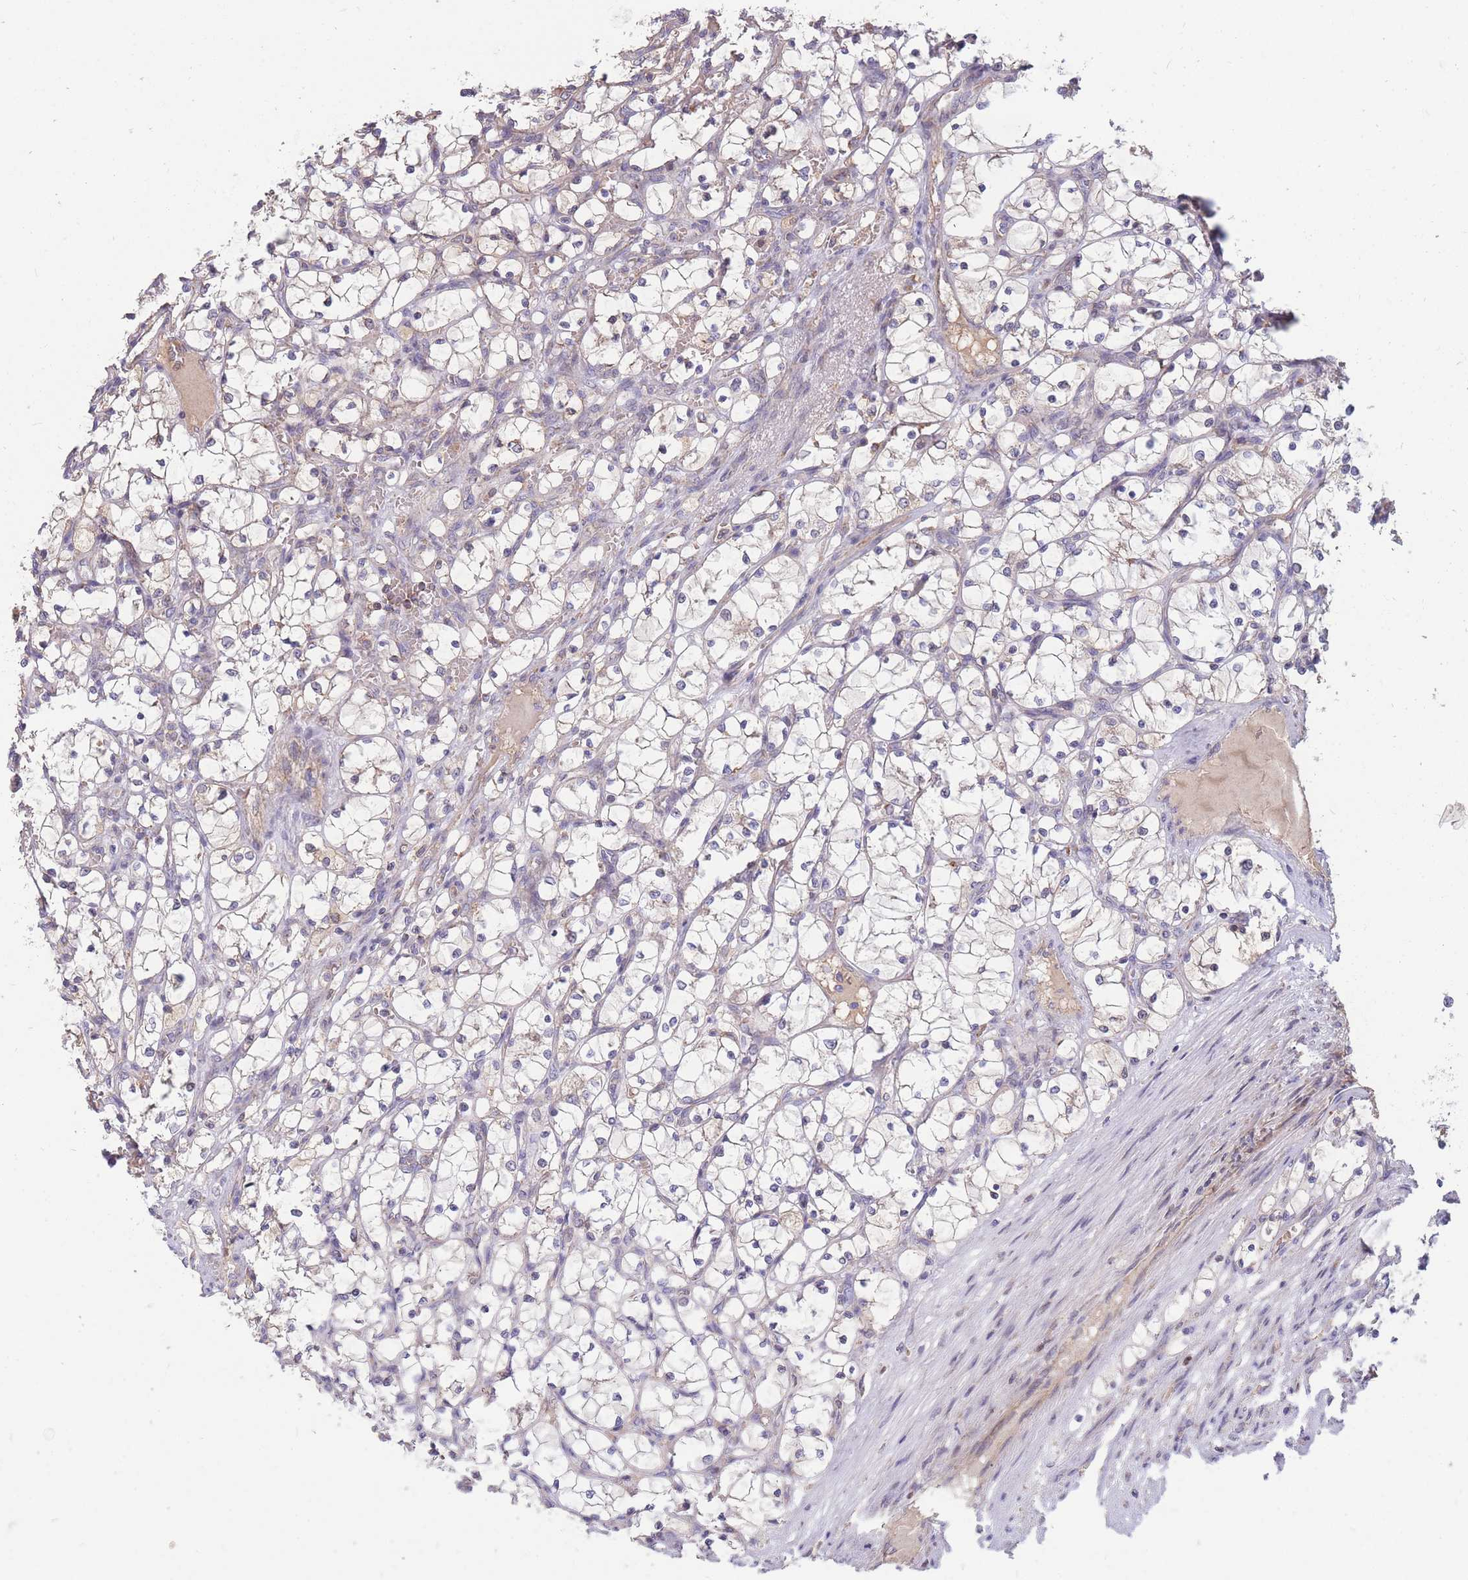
{"staining": {"intensity": "negative", "quantity": "none", "location": "none"}, "tissue": "renal cancer", "cell_type": "Tumor cells", "image_type": "cancer", "snomed": [{"axis": "morphology", "description": "Adenocarcinoma, NOS"}, {"axis": "topography", "description": "Kidney"}], "caption": "Immunohistochemical staining of adenocarcinoma (renal) reveals no significant expression in tumor cells.", "gene": "PTPMT1", "patient": {"sex": "female", "age": 69}}